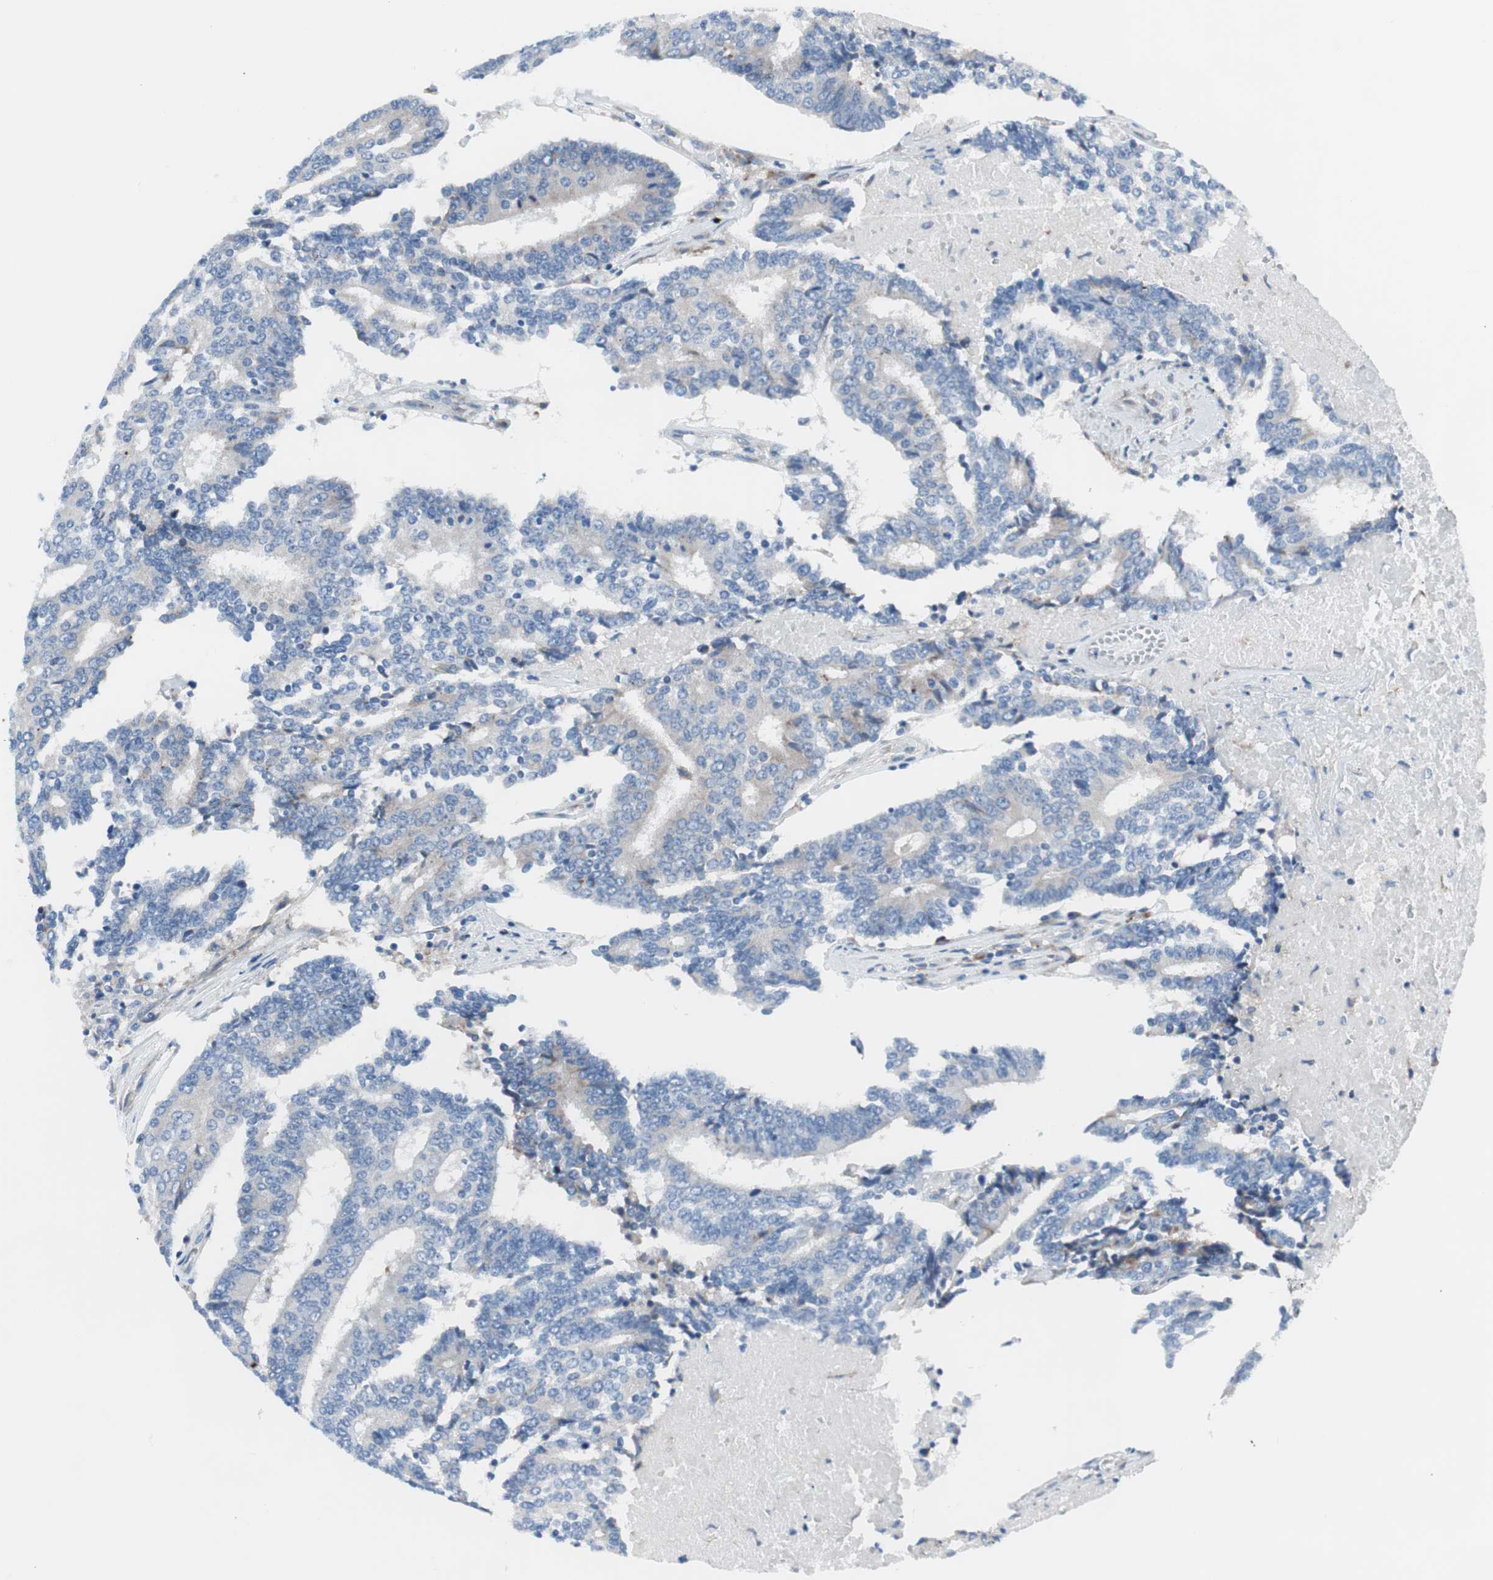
{"staining": {"intensity": "negative", "quantity": "none", "location": "none"}, "tissue": "prostate cancer", "cell_type": "Tumor cells", "image_type": "cancer", "snomed": [{"axis": "morphology", "description": "Adenocarcinoma, High grade"}, {"axis": "topography", "description": "Prostate"}], "caption": "Tumor cells show no significant expression in prostate cancer (adenocarcinoma (high-grade)). (DAB IHC with hematoxylin counter stain).", "gene": "KANSL1", "patient": {"sex": "male", "age": 55}}